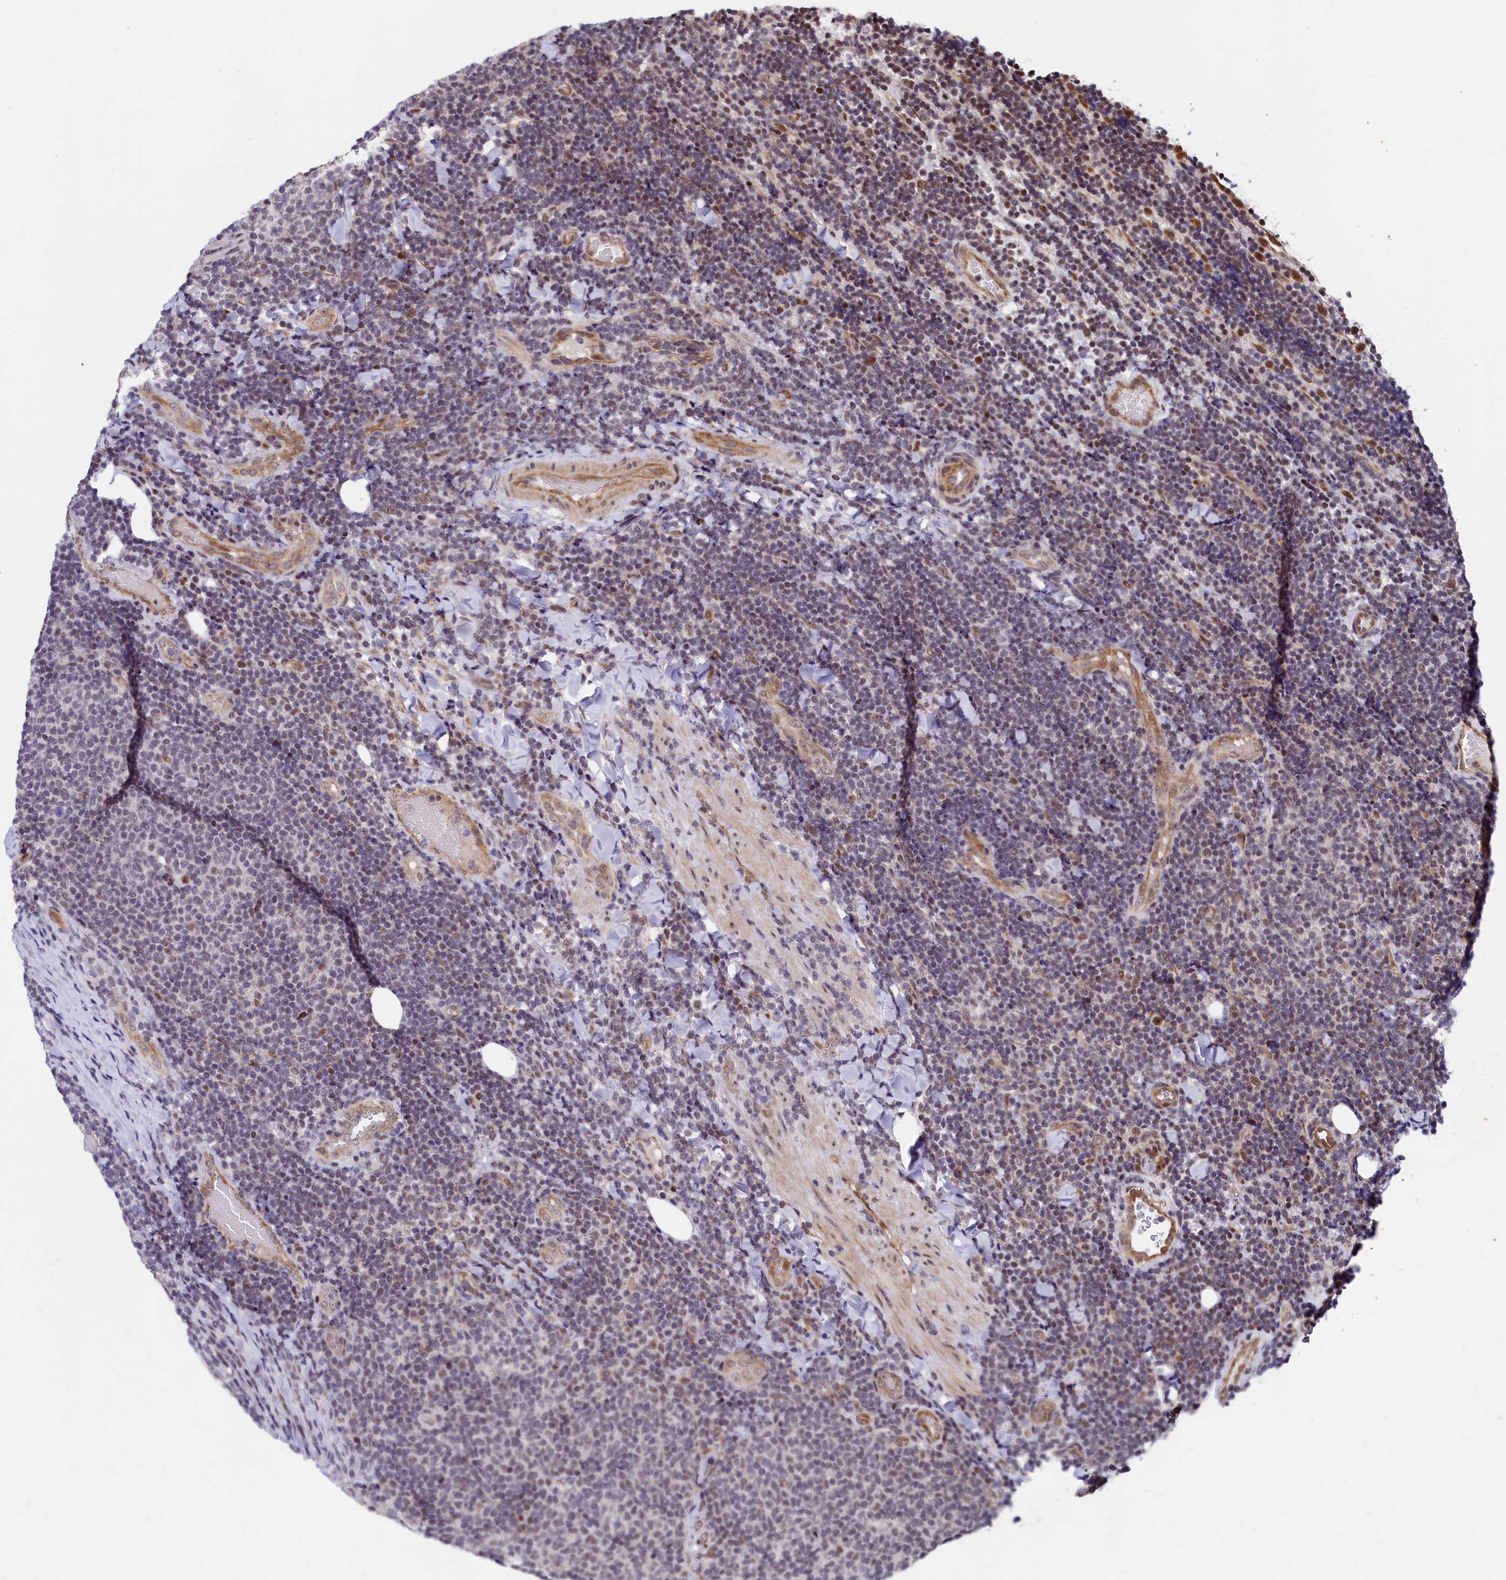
{"staining": {"intensity": "moderate", "quantity": "<25%", "location": "nuclear"}, "tissue": "lymphoma", "cell_type": "Tumor cells", "image_type": "cancer", "snomed": [{"axis": "morphology", "description": "Malignant lymphoma, non-Hodgkin's type, Low grade"}, {"axis": "topography", "description": "Lymph node"}], "caption": "Moderate nuclear staining is appreciated in about <25% of tumor cells in malignant lymphoma, non-Hodgkin's type (low-grade).", "gene": "LEO1", "patient": {"sex": "male", "age": 66}}